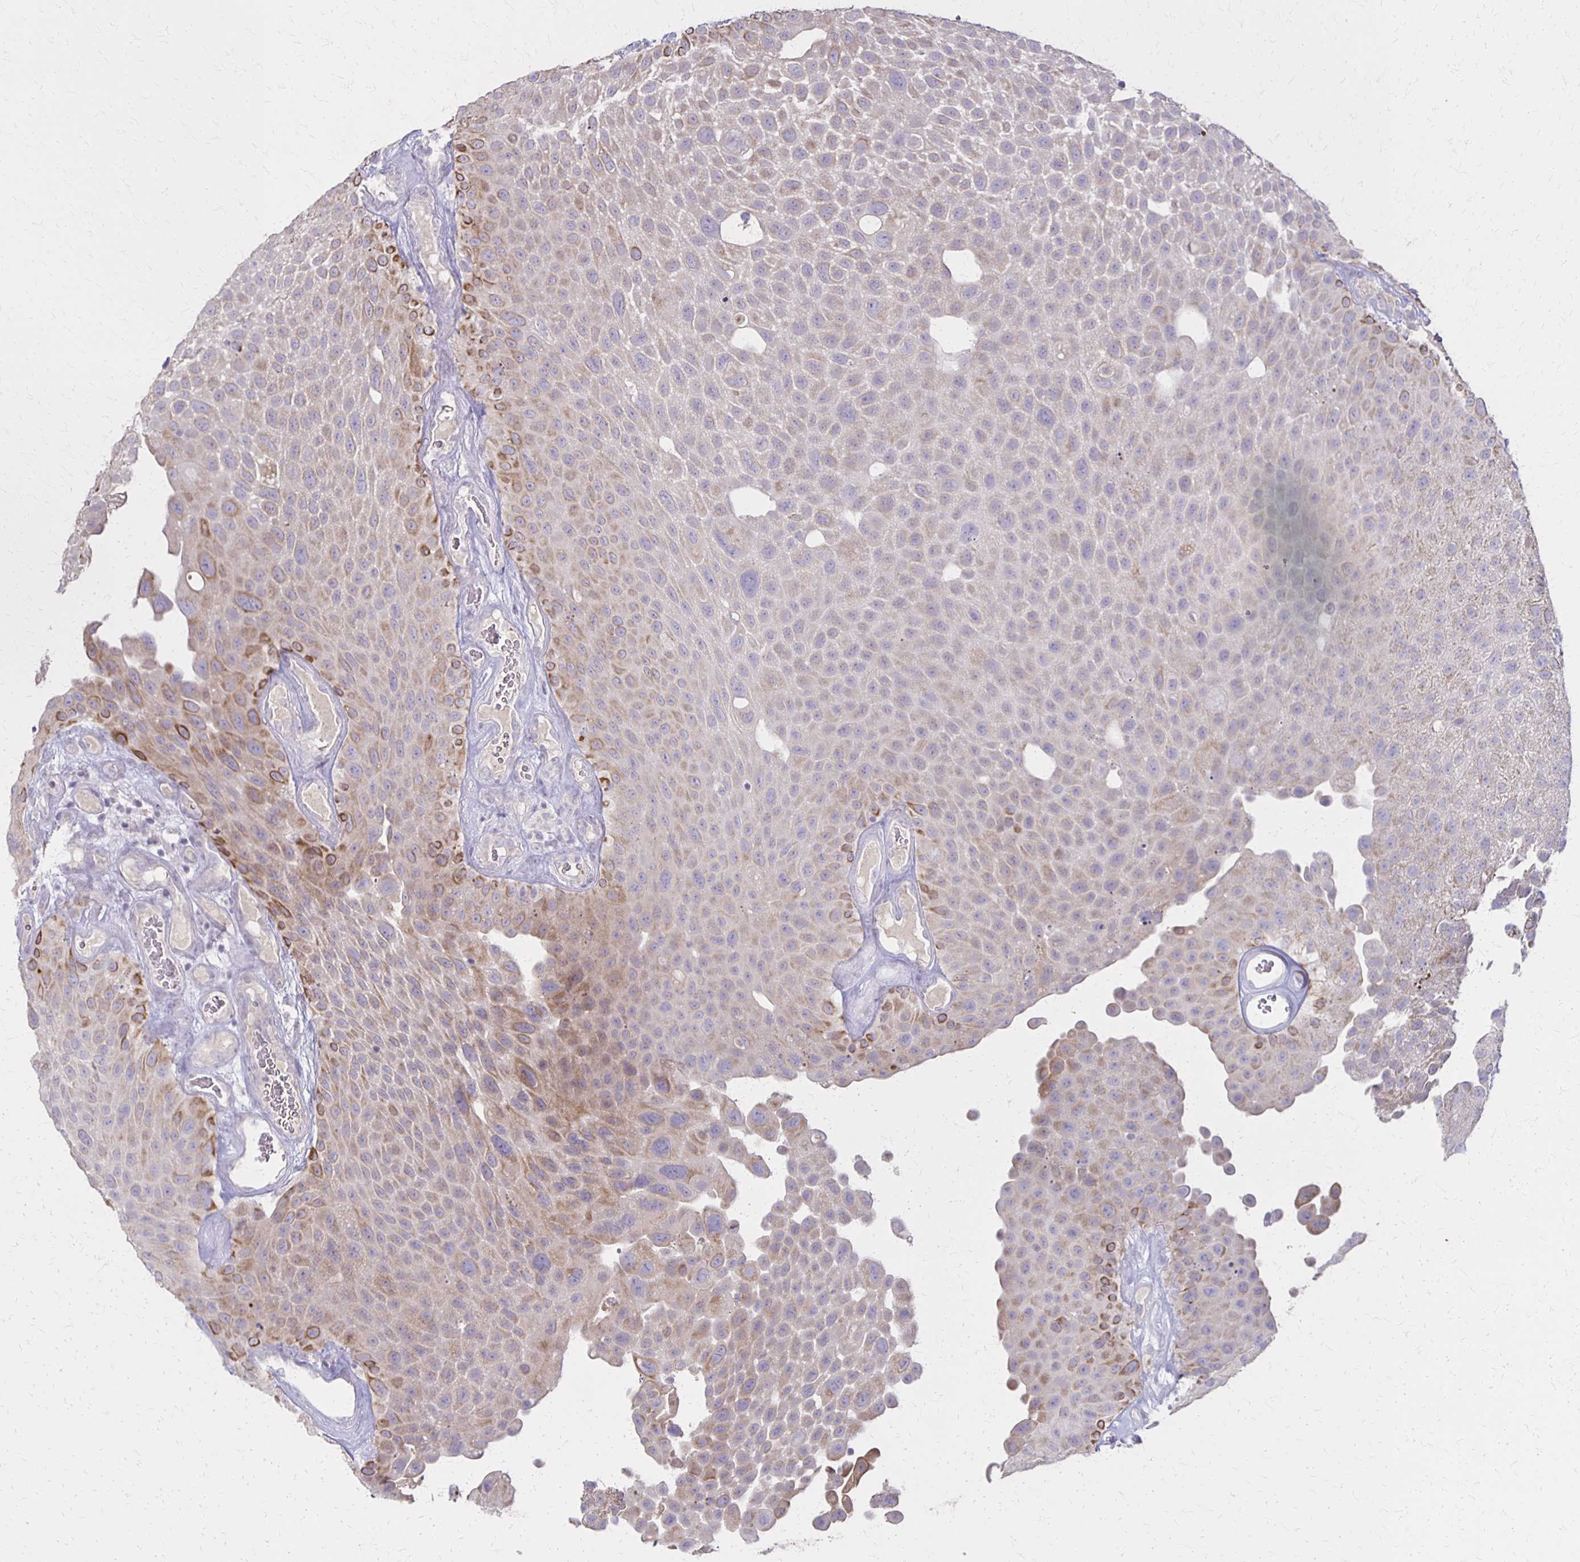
{"staining": {"intensity": "moderate", "quantity": "<25%", "location": "cytoplasmic/membranous"}, "tissue": "urothelial cancer", "cell_type": "Tumor cells", "image_type": "cancer", "snomed": [{"axis": "morphology", "description": "Urothelial carcinoma, Low grade"}, {"axis": "topography", "description": "Urinary bladder"}], "caption": "Tumor cells demonstrate low levels of moderate cytoplasmic/membranous positivity in approximately <25% of cells in urothelial cancer.", "gene": "SLC35E2B", "patient": {"sex": "male", "age": 72}}